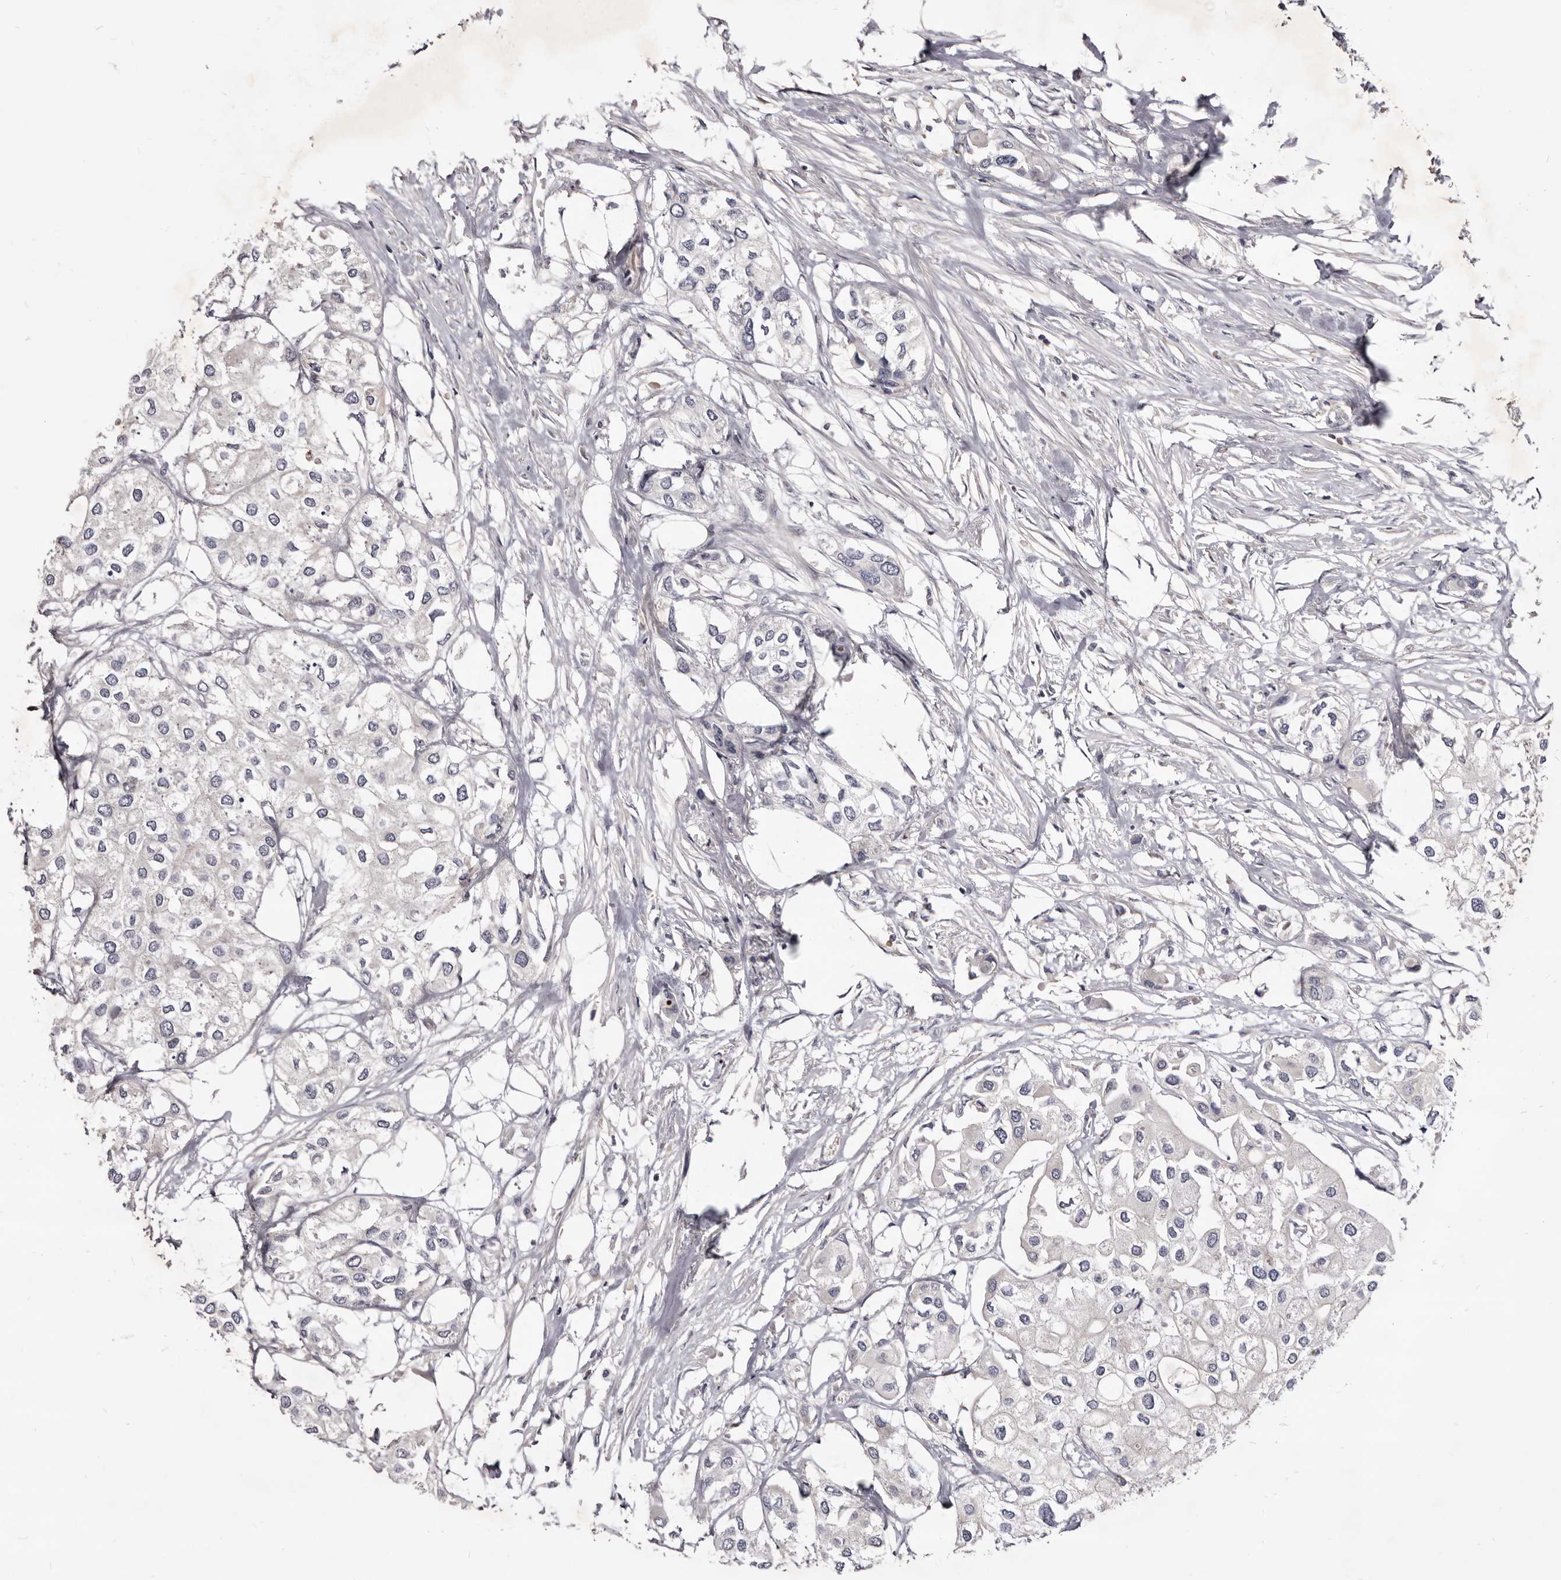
{"staining": {"intensity": "negative", "quantity": "none", "location": "none"}, "tissue": "urothelial cancer", "cell_type": "Tumor cells", "image_type": "cancer", "snomed": [{"axis": "morphology", "description": "Urothelial carcinoma, High grade"}, {"axis": "topography", "description": "Urinary bladder"}], "caption": "This is an immunohistochemistry photomicrograph of human urothelial carcinoma (high-grade). There is no staining in tumor cells.", "gene": "FAS", "patient": {"sex": "male", "age": 64}}